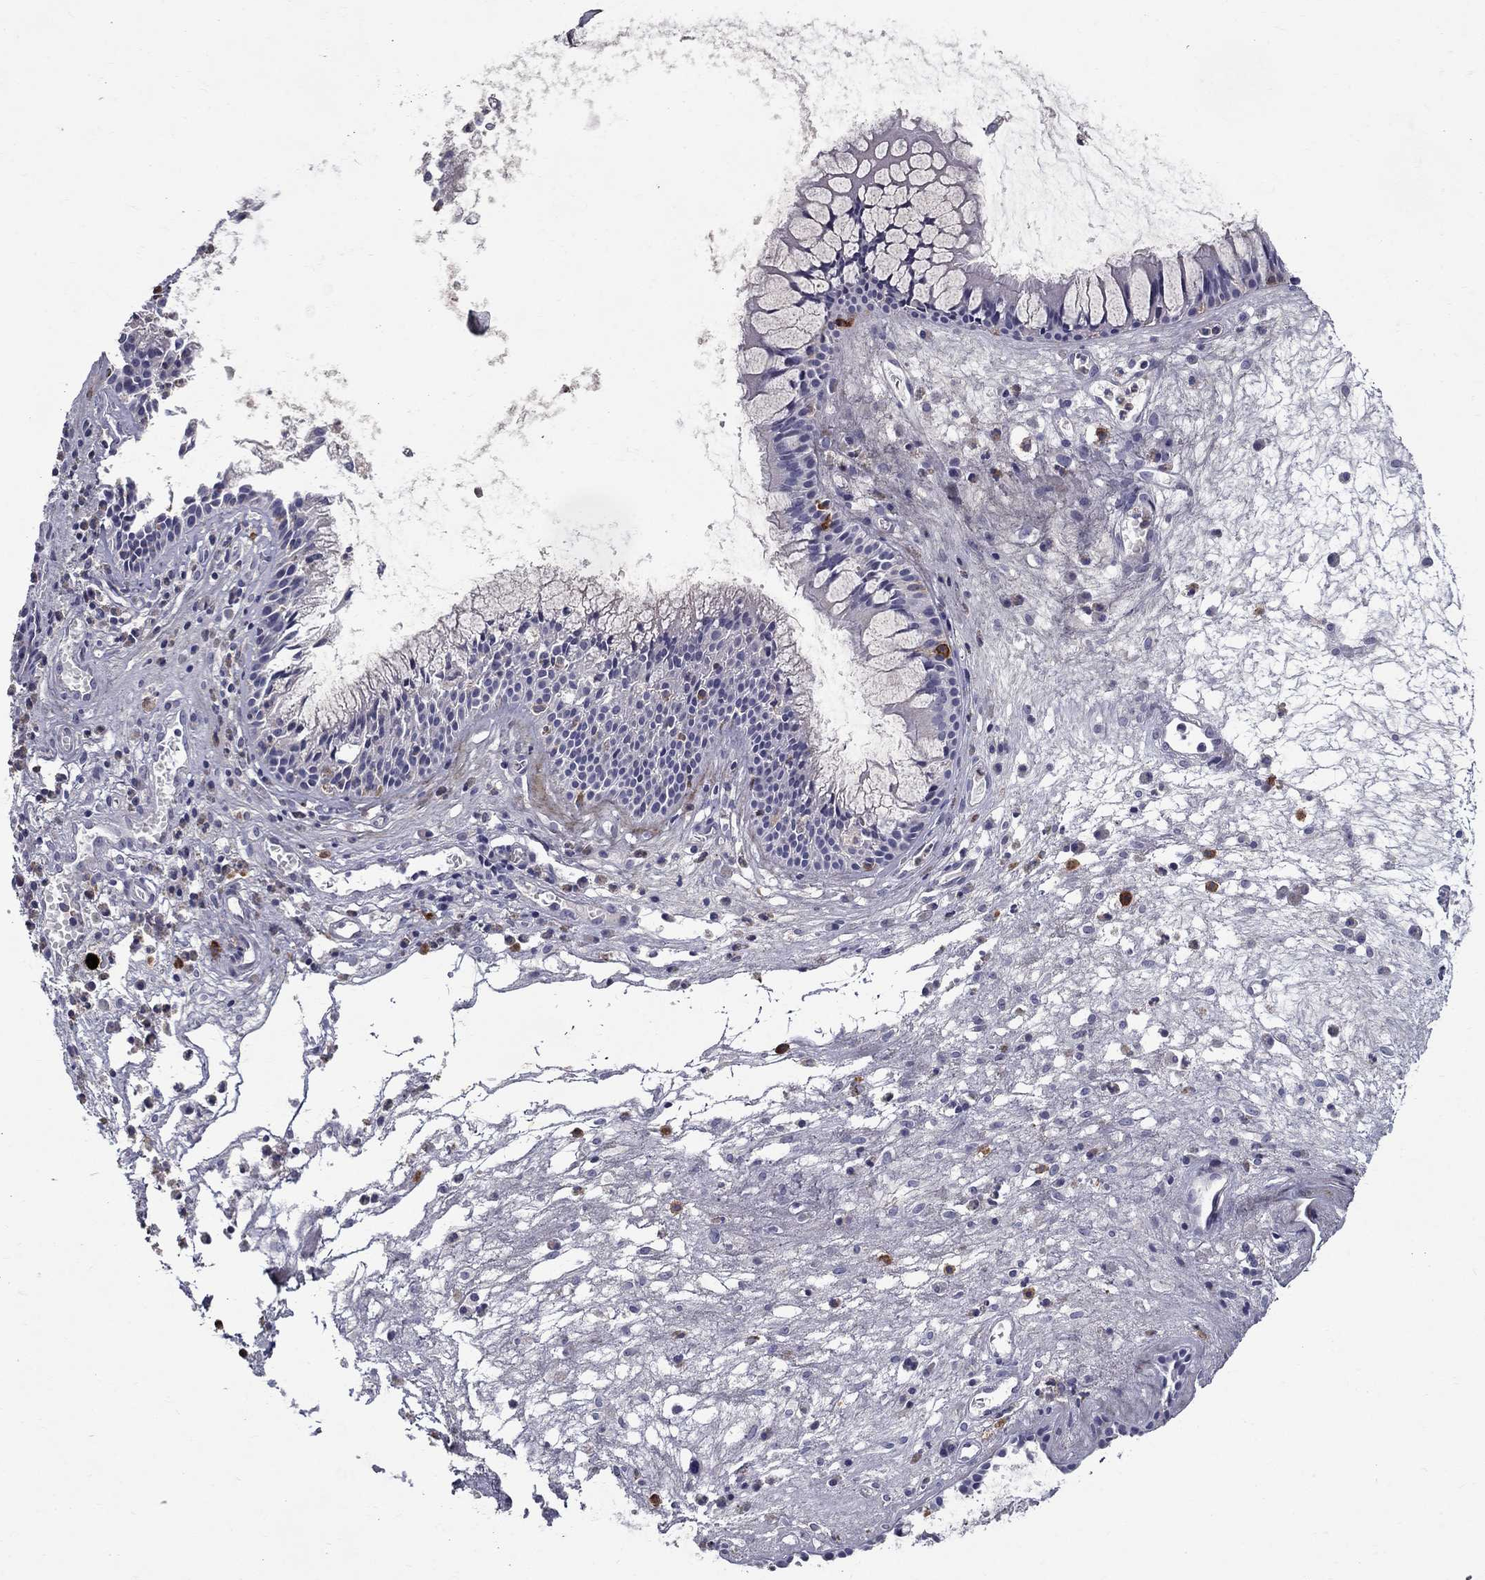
{"staining": {"intensity": "negative", "quantity": "none", "location": "none"}, "tissue": "nasopharynx", "cell_type": "Respiratory epithelial cells", "image_type": "normal", "snomed": [{"axis": "morphology", "description": "Normal tissue, NOS"}, {"axis": "topography", "description": "Nasopharynx"}], "caption": "The IHC histopathology image has no significant staining in respiratory epithelial cells of nasopharynx. The staining was performed using DAB to visualize the protein expression in brown, while the nuclei were stained in blue with hematoxylin (Magnification: 20x).", "gene": "STAB2", "patient": {"sex": "female", "age": 47}}